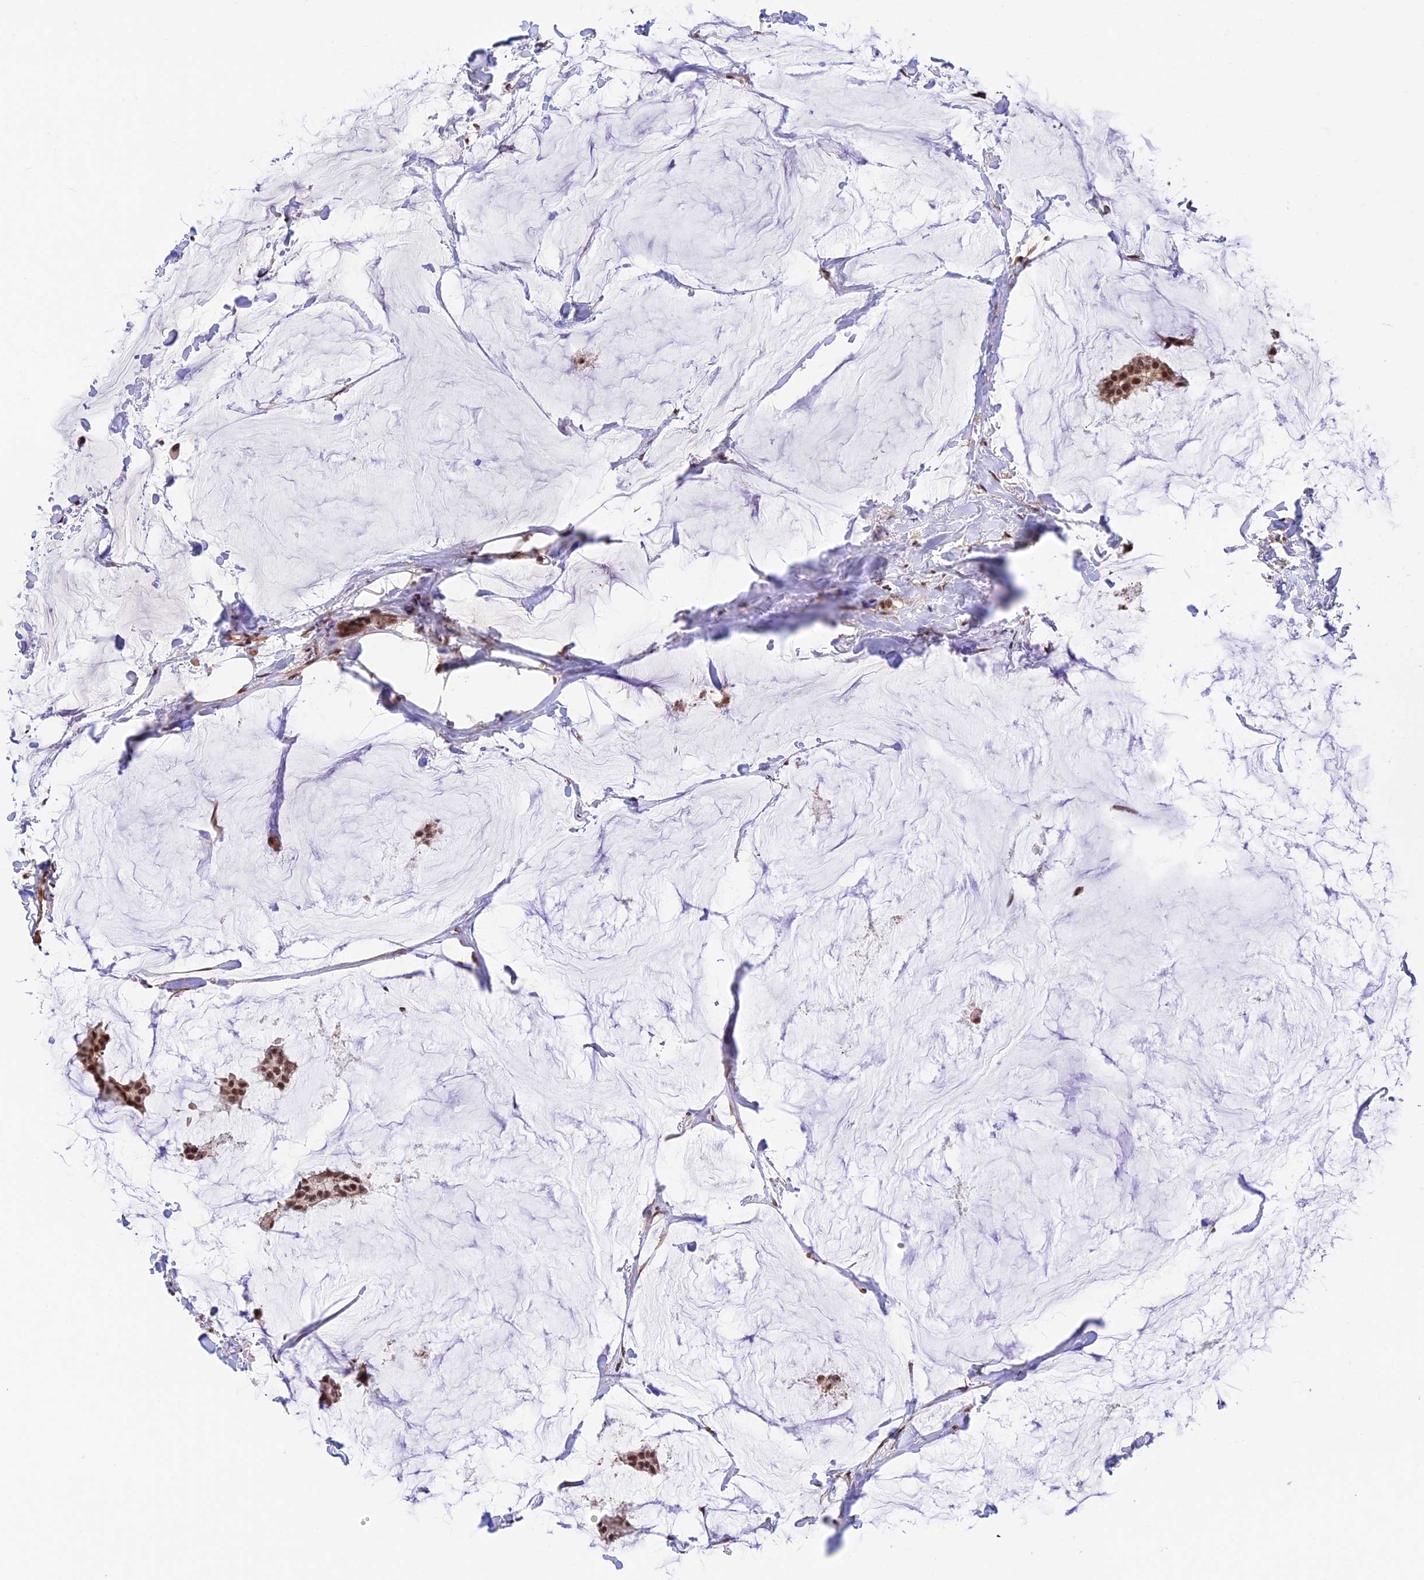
{"staining": {"intensity": "strong", "quantity": ">75%", "location": "nuclear"}, "tissue": "breast cancer", "cell_type": "Tumor cells", "image_type": "cancer", "snomed": [{"axis": "morphology", "description": "Duct carcinoma"}, {"axis": "topography", "description": "Breast"}], "caption": "The micrograph reveals immunohistochemical staining of breast cancer. There is strong nuclear expression is appreciated in approximately >75% of tumor cells. (DAB IHC with brightfield microscopy, high magnification).", "gene": "RBM42", "patient": {"sex": "female", "age": 93}}